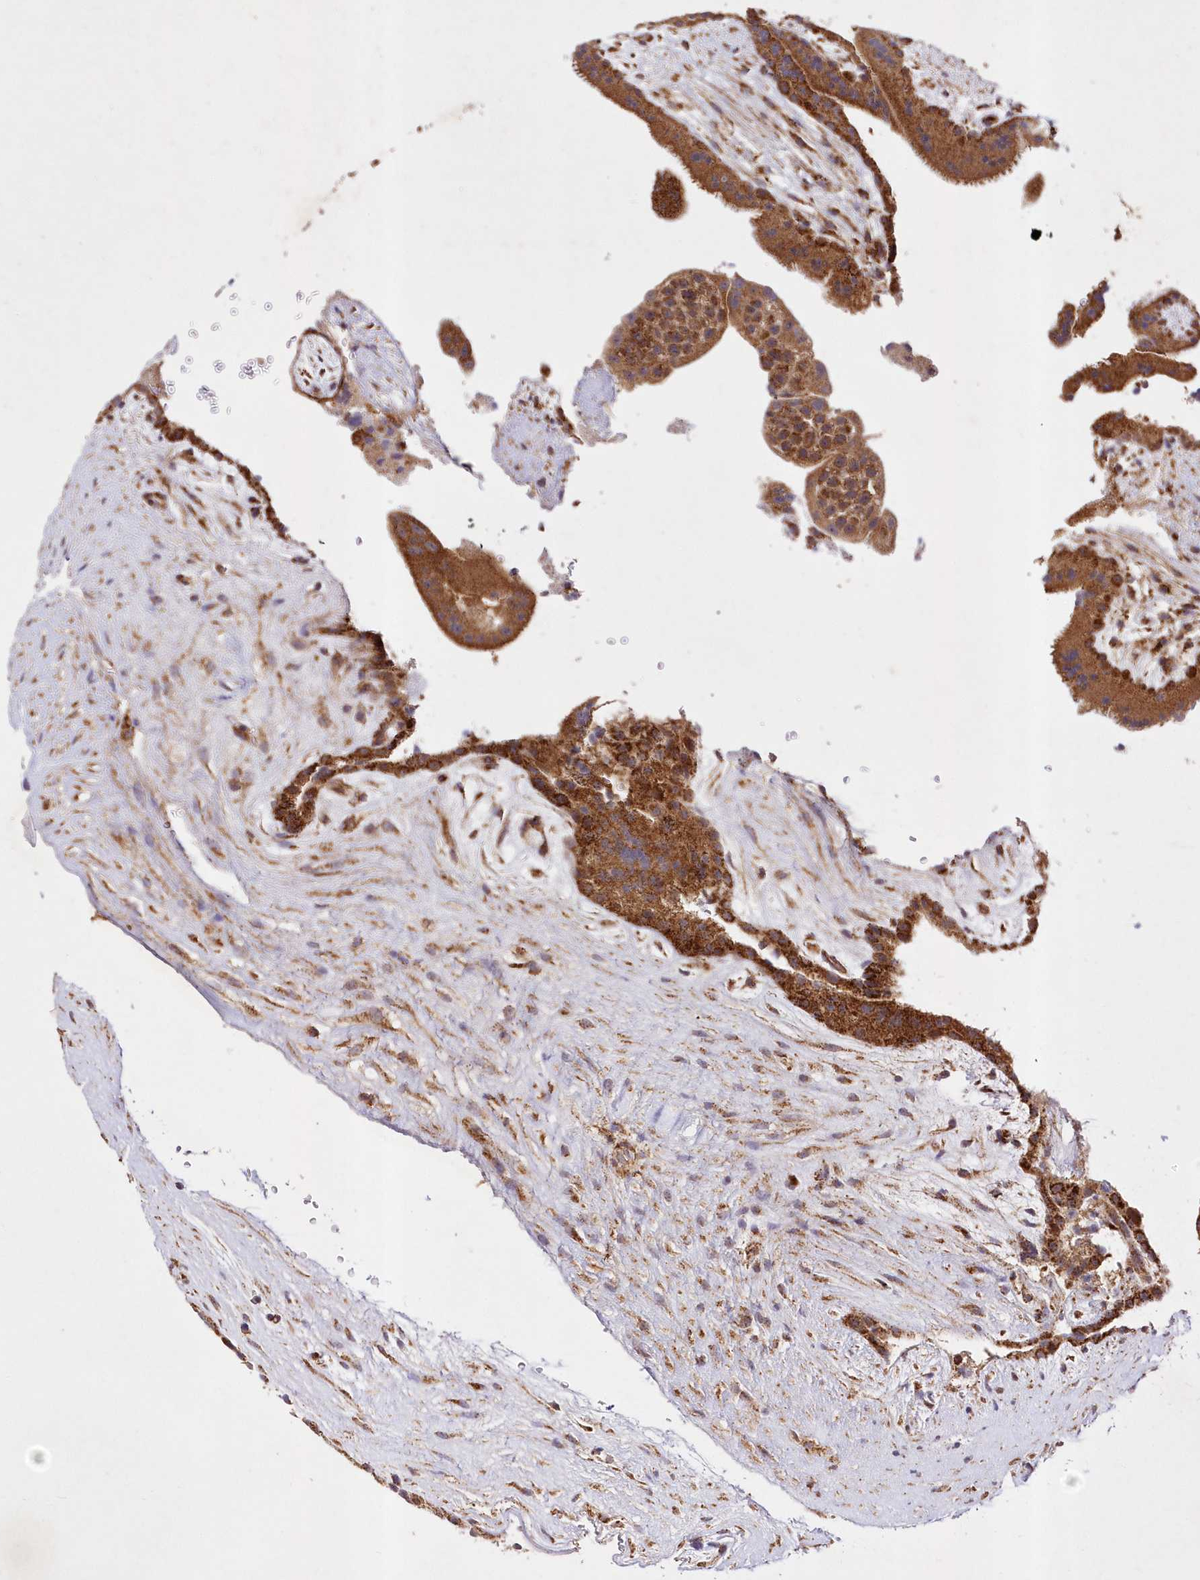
{"staining": {"intensity": "strong", "quantity": ">75%", "location": "cytoplasmic/membranous"}, "tissue": "placenta", "cell_type": "Trophoblastic cells", "image_type": "normal", "snomed": [{"axis": "morphology", "description": "Normal tissue, NOS"}, {"axis": "topography", "description": "Placenta"}], "caption": "High-magnification brightfield microscopy of unremarkable placenta stained with DAB (3,3'-diaminobenzidine) (brown) and counterstained with hematoxylin (blue). trophoblastic cells exhibit strong cytoplasmic/membranous staining is seen in about>75% of cells.", "gene": "ASNSD1", "patient": {"sex": "female", "age": 19}}